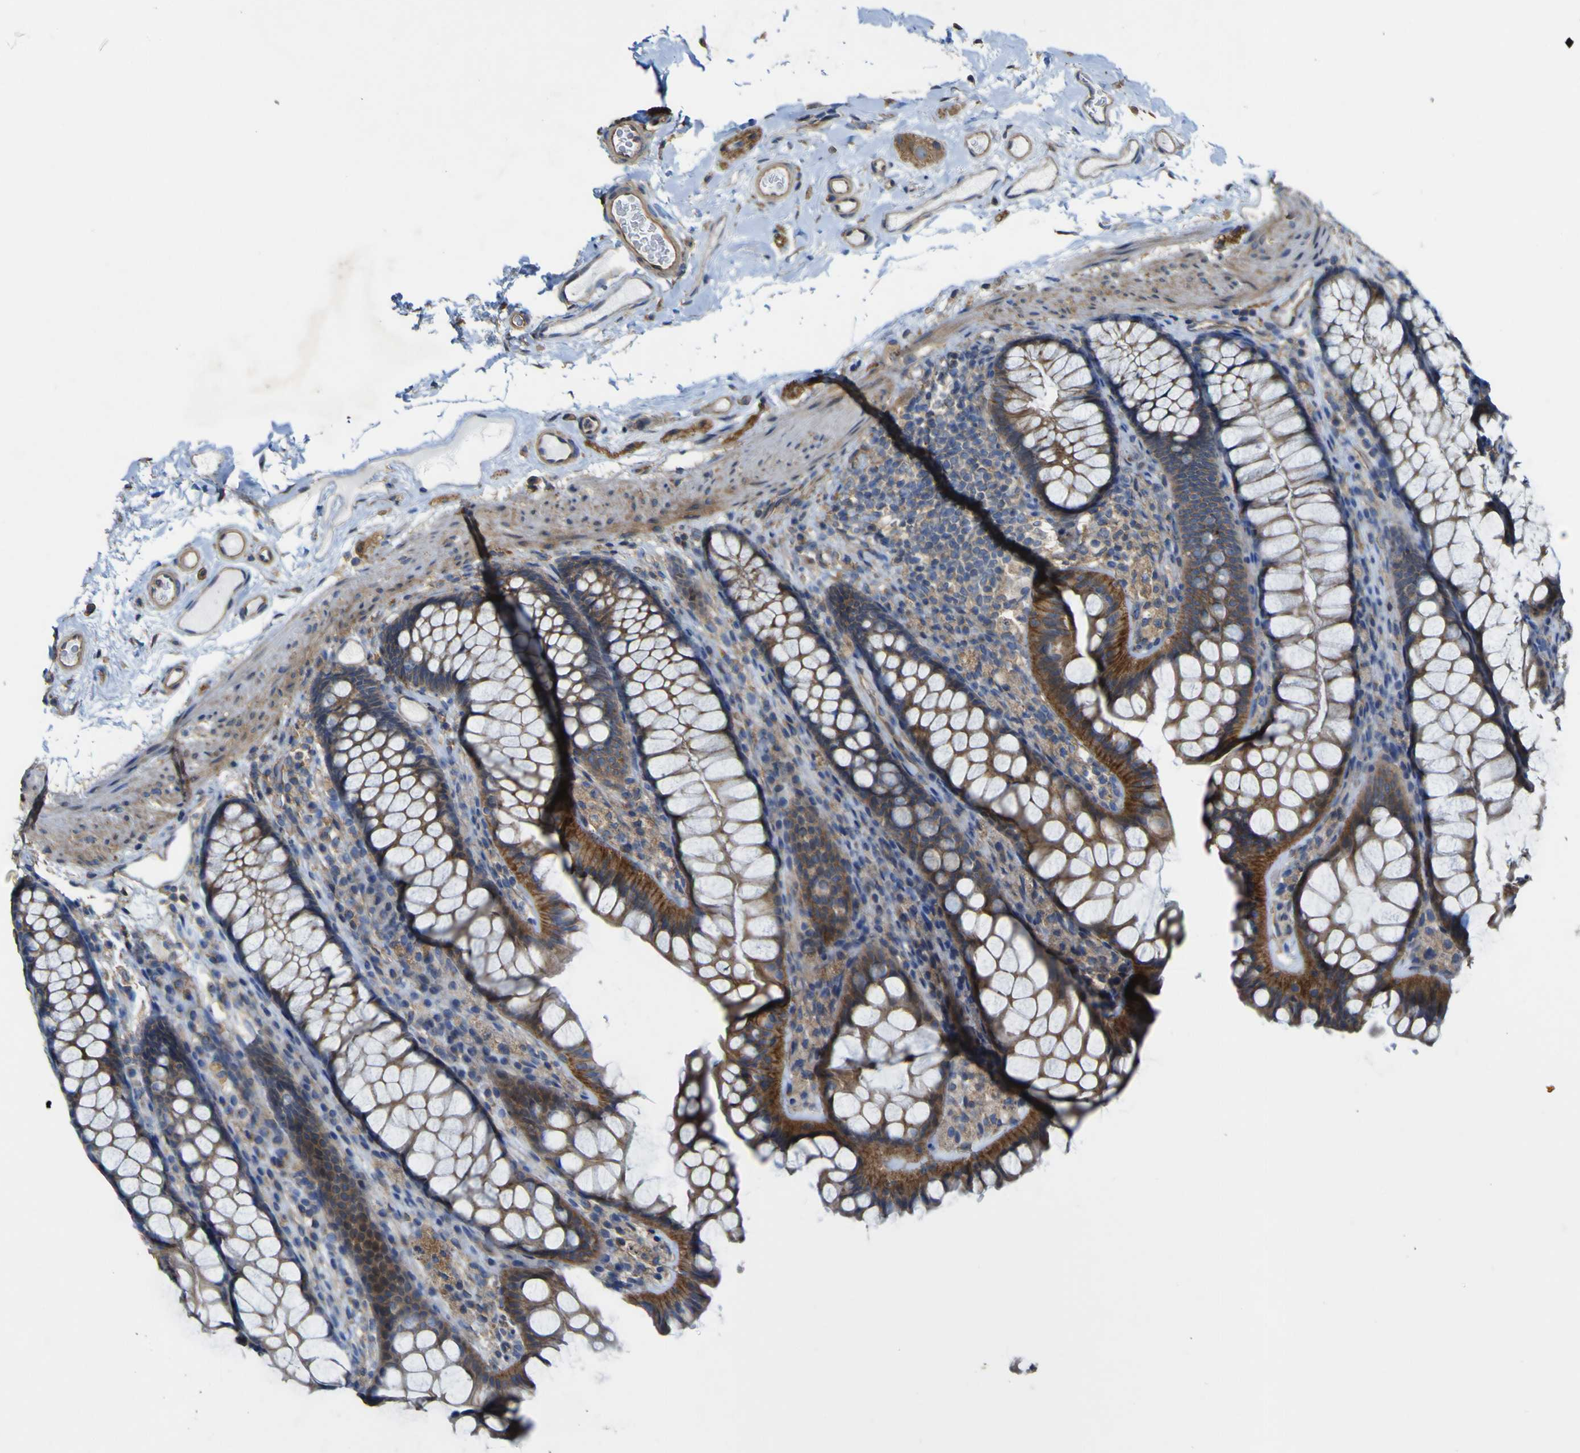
{"staining": {"intensity": "weak", "quantity": ">75%", "location": "cytoplasmic/membranous"}, "tissue": "colon", "cell_type": "Endothelial cells", "image_type": "normal", "snomed": [{"axis": "morphology", "description": "Normal tissue, NOS"}, {"axis": "topography", "description": "Colon"}], "caption": "A micrograph of human colon stained for a protein exhibits weak cytoplasmic/membranous brown staining in endothelial cells. (DAB (3,3'-diaminobenzidine) IHC with brightfield microscopy, high magnification).", "gene": "TNFSF15", "patient": {"sex": "female", "age": 55}}